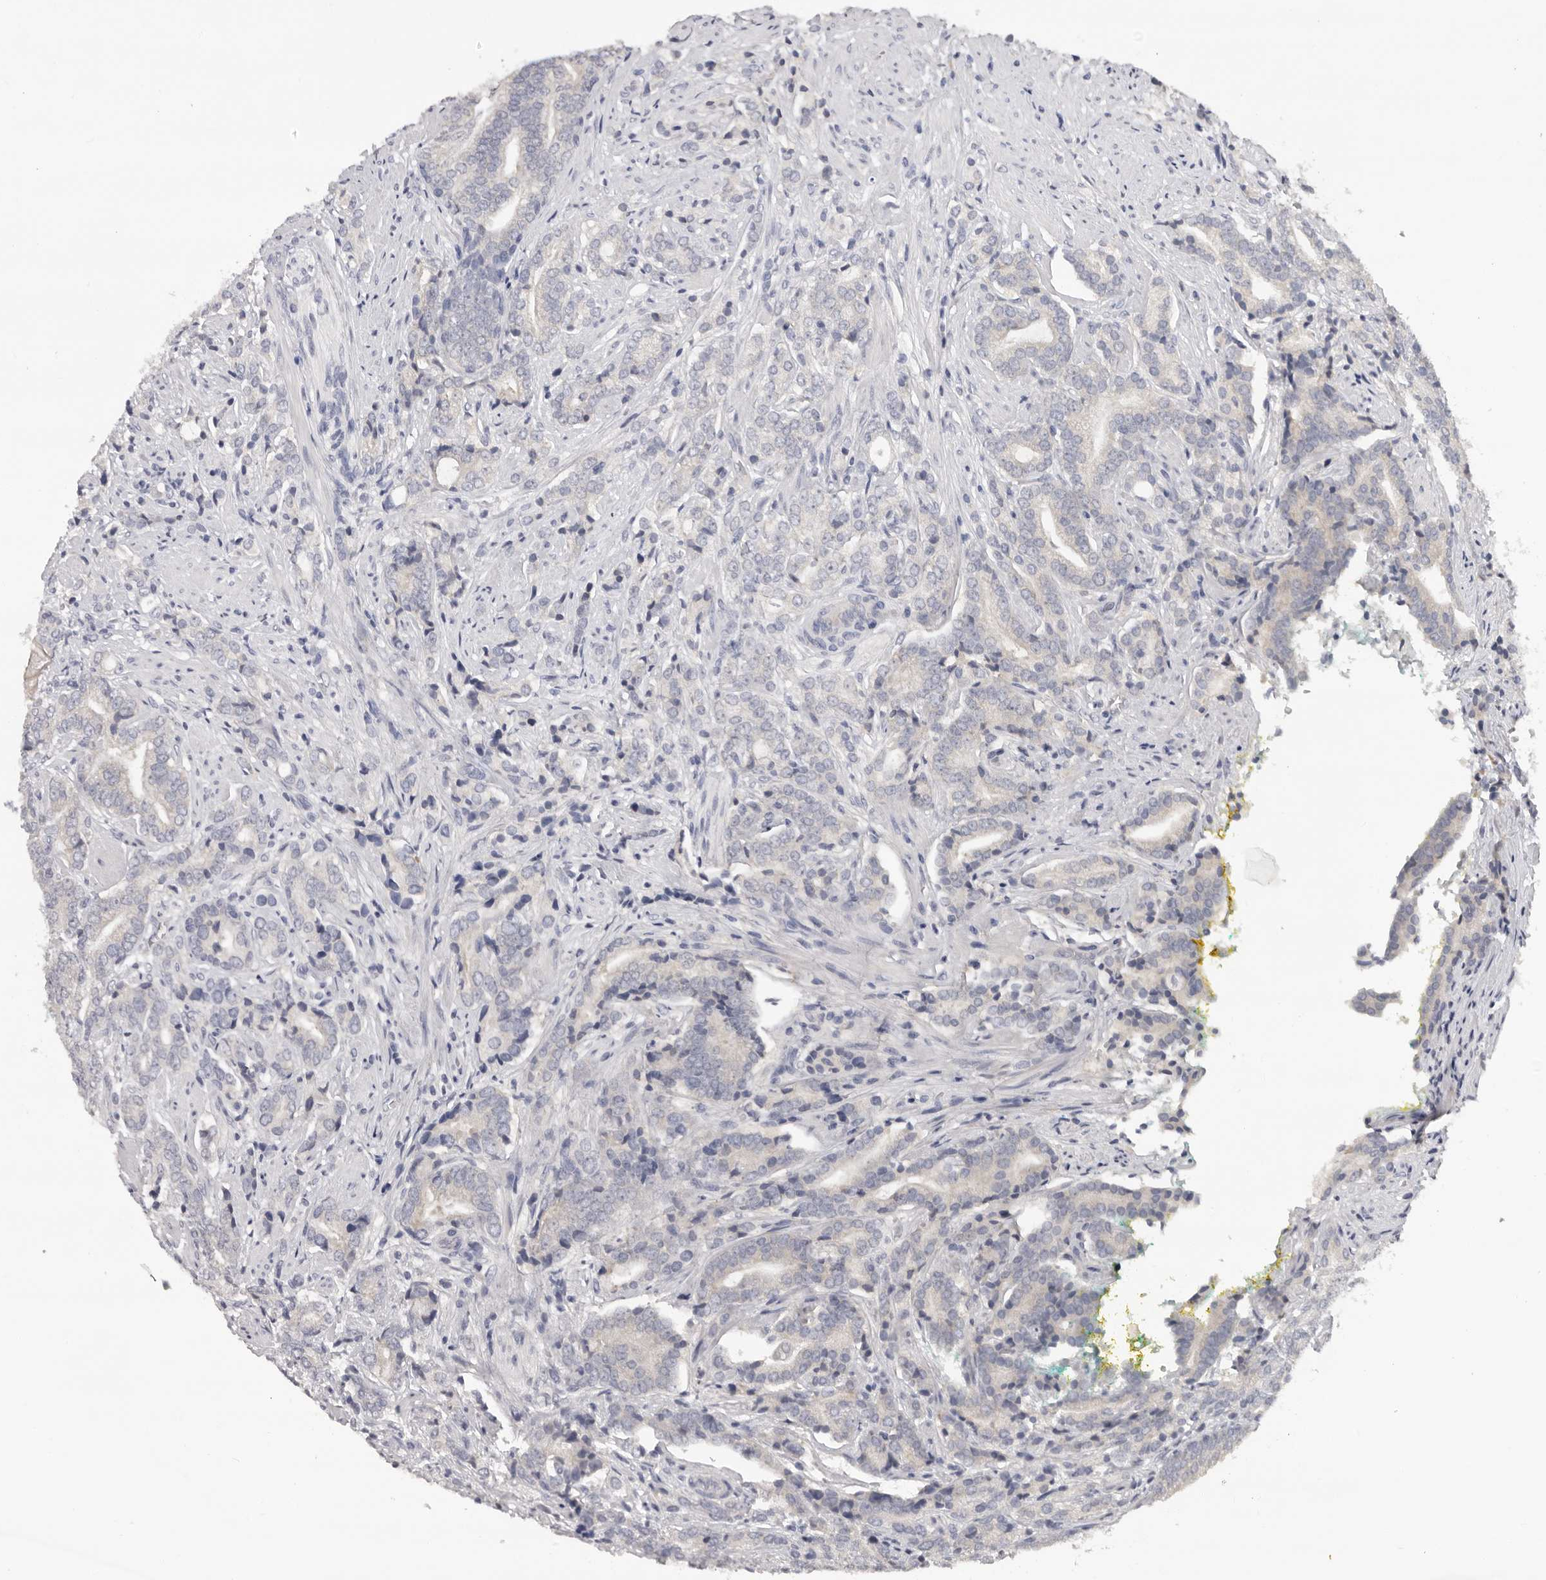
{"staining": {"intensity": "negative", "quantity": "none", "location": "none"}, "tissue": "prostate cancer", "cell_type": "Tumor cells", "image_type": "cancer", "snomed": [{"axis": "morphology", "description": "Adenocarcinoma, High grade"}, {"axis": "topography", "description": "Prostate"}], "caption": "Immunohistochemistry histopathology image of neoplastic tissue: high-grade adenocarcinoma (prostate) stained with DAB (3,3'-diaminobenzidine) shows no significant protein staining in tumor cells.", "gene": "KIF2B", "patient": {"sex": "male", "age": 57}}